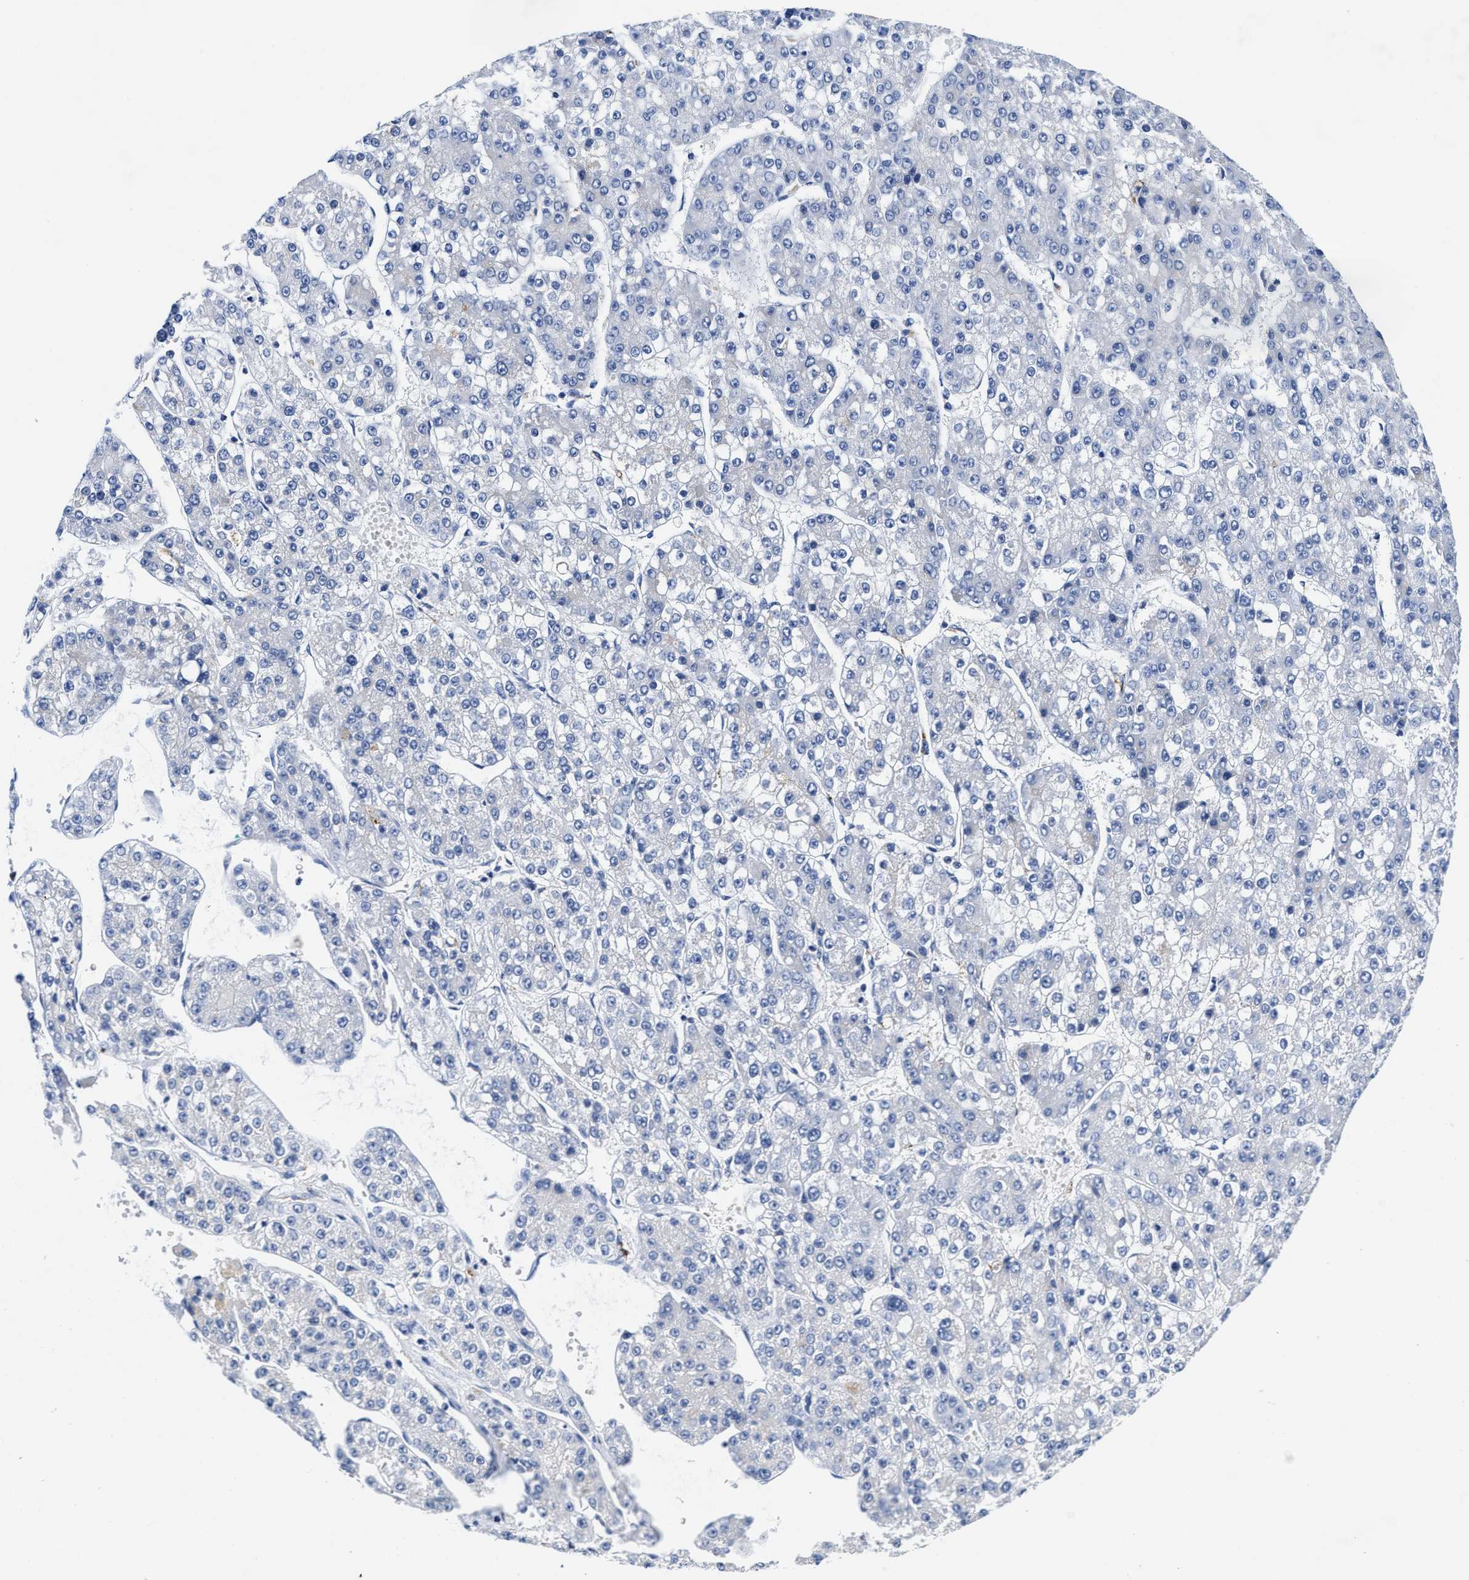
{"staining": {"intensity": "negative", "quantity": "none", "location": "none"}, "tissue": "liver cancer", "cell_type": "Tumor cells", "image_type": "cancer", "snomed": [{"axis": "morphology", "description": "Carcinoma, Hepatocellular, NOS"}, {"axis": "topography", "description": "Liver"}], "caption": "Photomicrograph shows no protein expression in tumor cells of liver cancer tissue.", "gene": "TBRG4", "patient": {"sex": "female", "age": 73}}